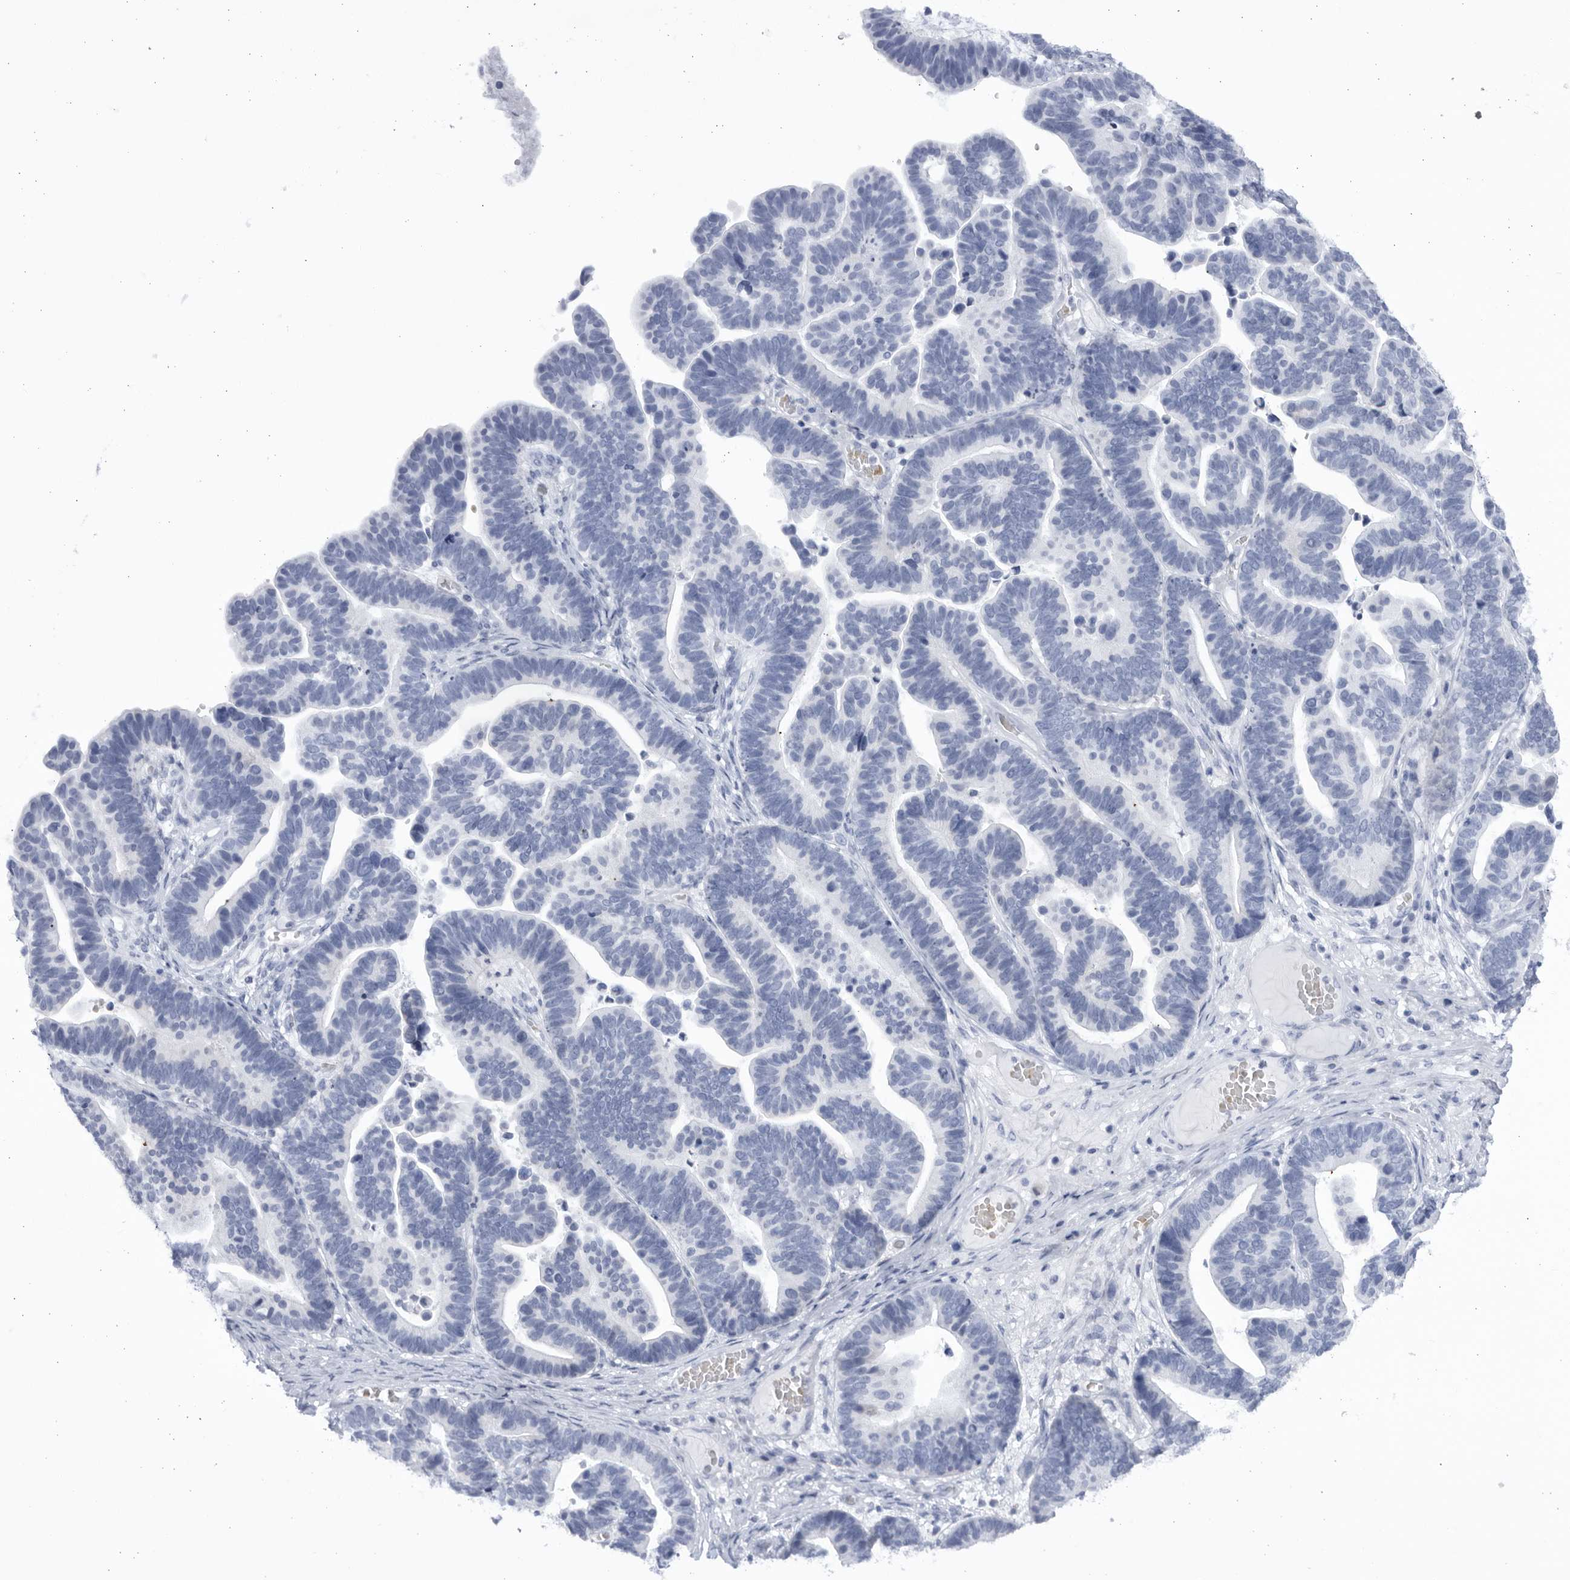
{"staining": {"intensity": "negative", "quantity": "none", "location": "none"}, "tissue": "ovarian cancer", "cell_type": "Tumor cells", "image_type": "cancer", "snomed": [{"axis": "morphology", "description": "Cystadenocarcinoma, serous, NOS"}, {"axis": "topography", "description": "Ovary"}], "caption": "Protein analysis of ovarian serous cystadenocarcinoma demonstrates no significant staining in tumor cells.", "gene": "CCDC181", "patient": {"sex": "female", "age": 56}}